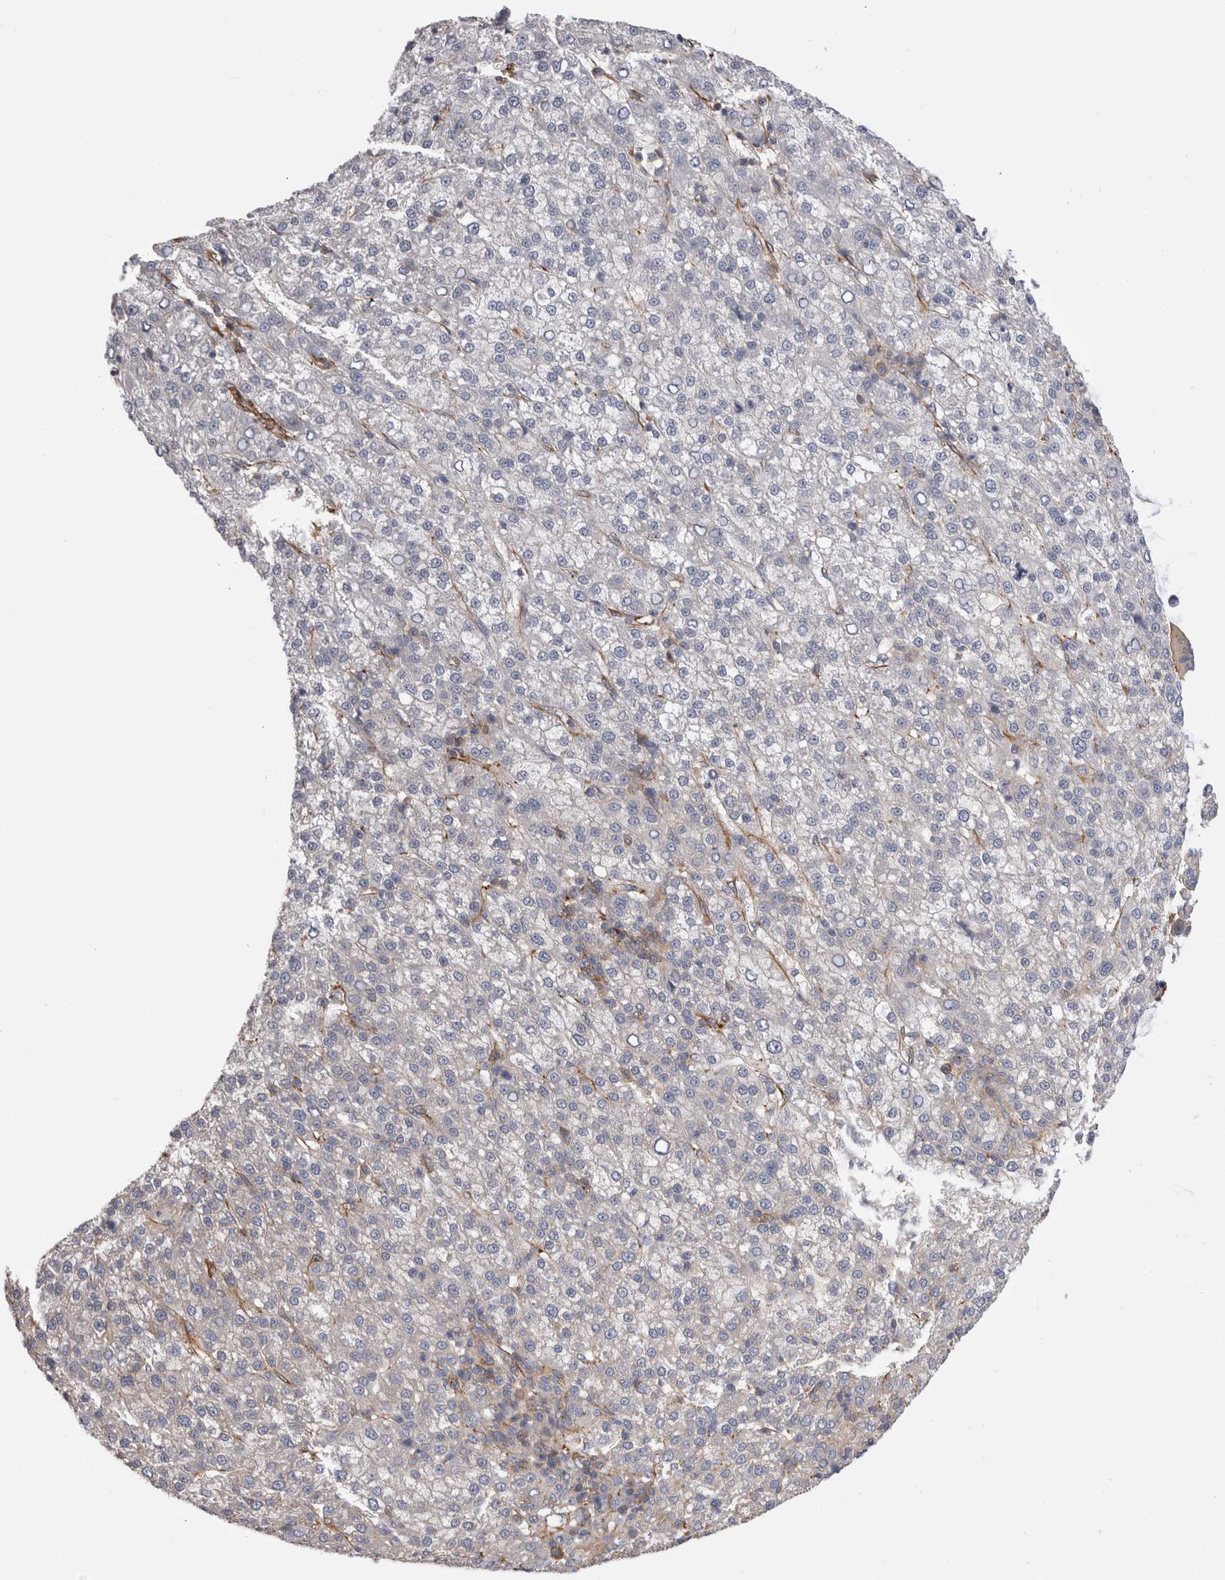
{"staining": {"intensity": "negative", "quantity": "none", "location": "none"}, "tissue": "liver cancer", "cell_type": "Tumor cells", "image_type": "cancer", "snomed": [{"axis": "morphology", "description": "Carcinoma, Hepatocellular, NOS"}, {"axis": "topography", "description": "Liver"}], "caption": "This is an immunohistochemistry (IHC) photomicrograph of liver cancer. There is no positivity in tumor cells.", "gene": "EPRS1", "patient": {"sex": "female", "age": 58}}